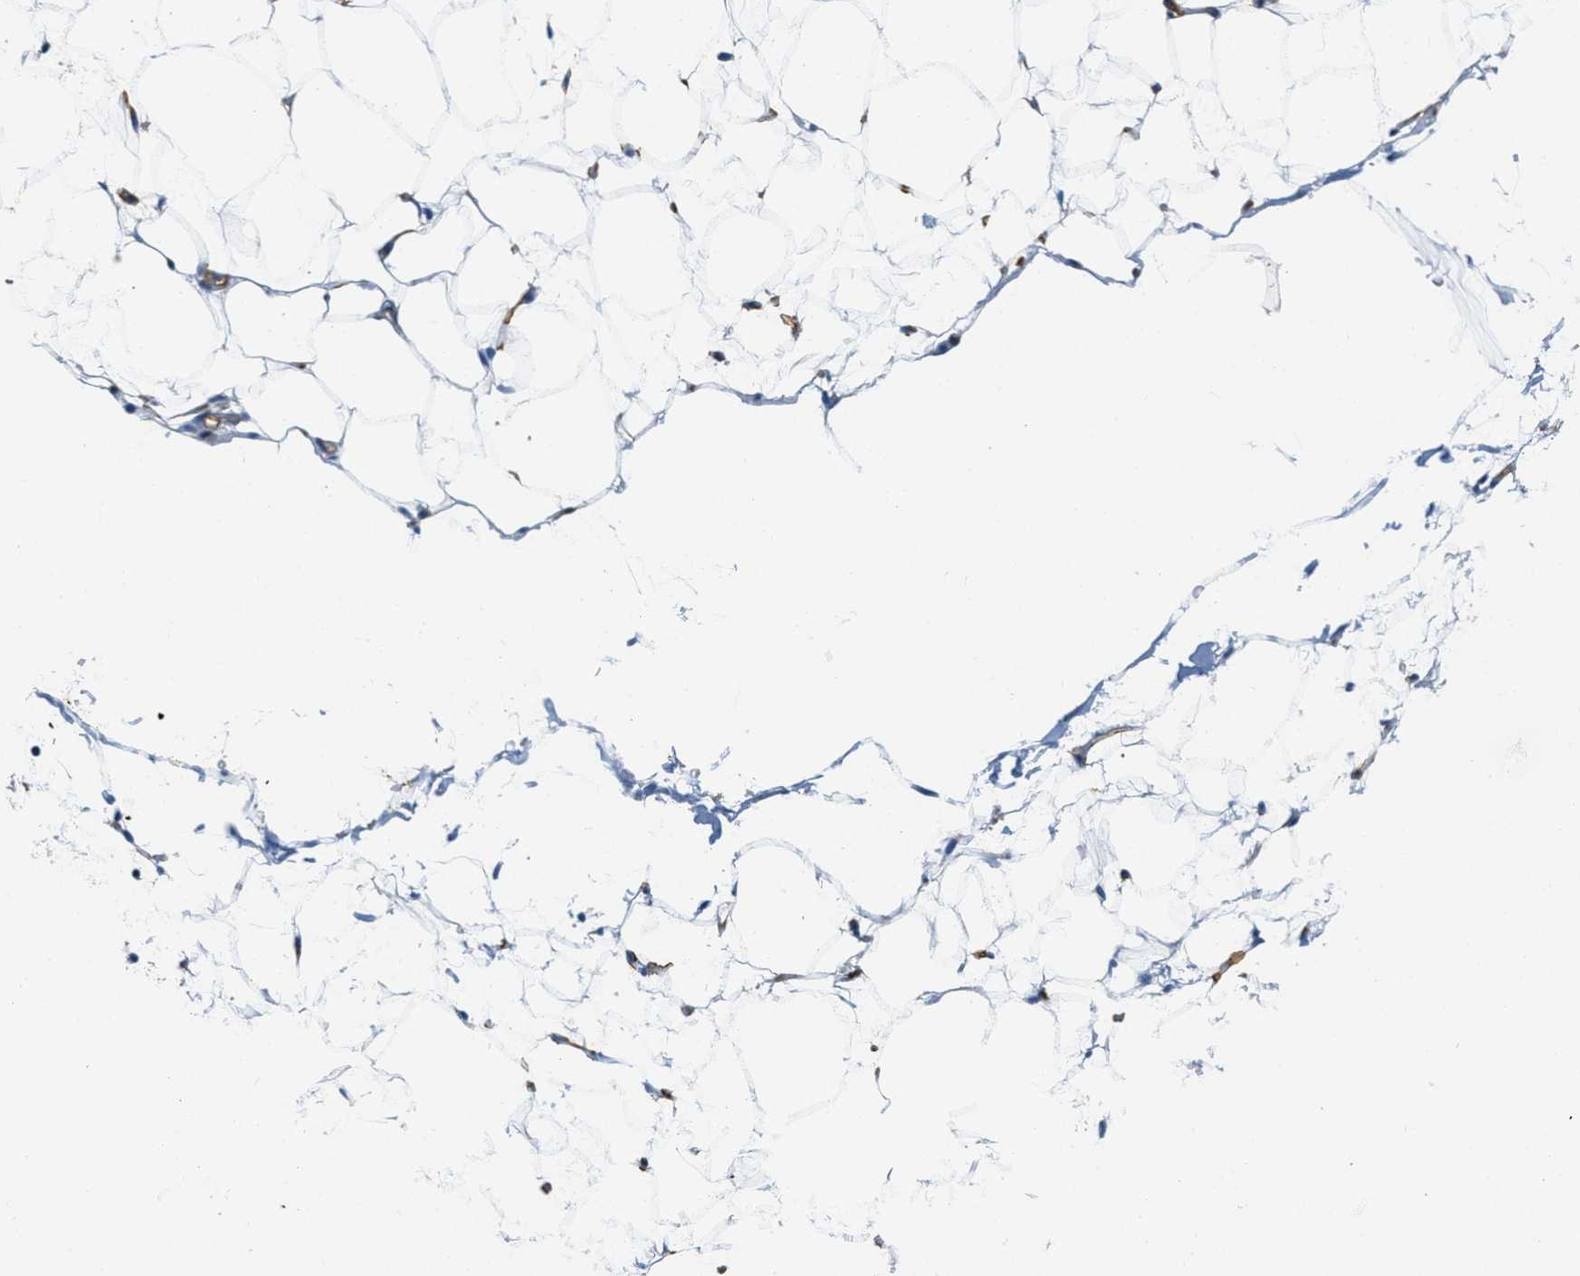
{"staining": {"intensity": "moderate", "quantity": "25%-75%", "location": "cytoplasmic/membranous"}, "tissue": "adipose tissue", "cell_type": "Adipocytes", "image_type": "normal", "snomed": [{"axis": "morphology", "description": "Normal tissue, NOS"}, {"axis": "topography", "description": "Breast"}, {"axis": "topography", "description": "Soft tissue"}], "caption": "A high-resolution micrograph shows immunohistochemistry staining of normal adipose tissue, which displays moderate cytoplasmic/membranous positivity in approximately 25%-75% of adipocytes.", "gene": "CA4", "patient": {"sex": "female", "age": 75}}